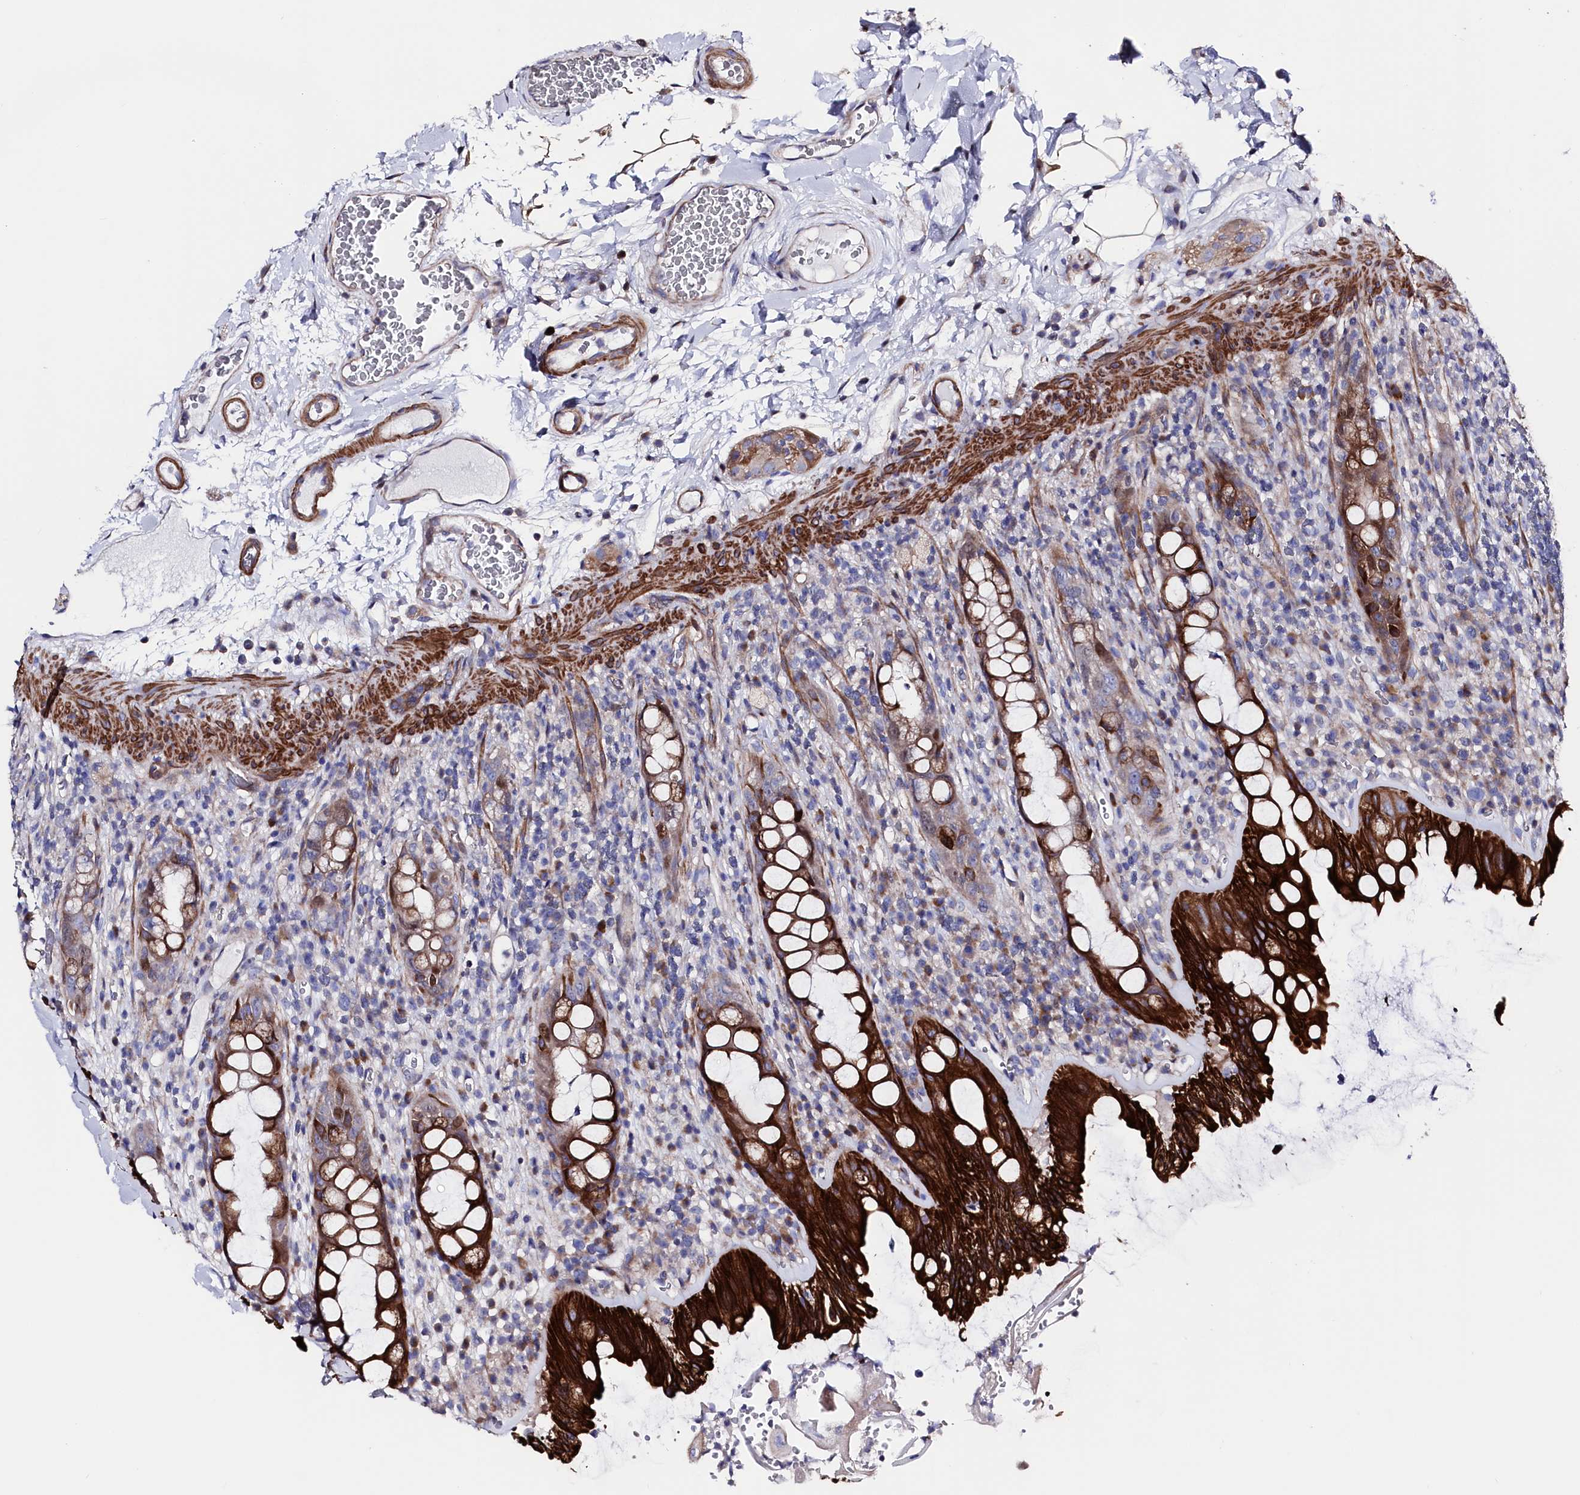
{"staining": {"intensity": "strong", "quantity": "25%-75%", "location": "cytoplasmic/membranous"}, "tissue": "rectum", "cell_type": "Glandular cells", "image_type": "normal", "snomed": [{"axis": "morphology", "description": "Normal tissue, NOS"}, {"axis": "topography", "description": "Rectum"}], "caption": "Glandular cells reveal high levels of strong cytoplasmic/membranous expression in about 25%-75% of cells in unremarkable rectum.", "gene": "WNT8A", "patient": {"sex": "female", "age": 57}}